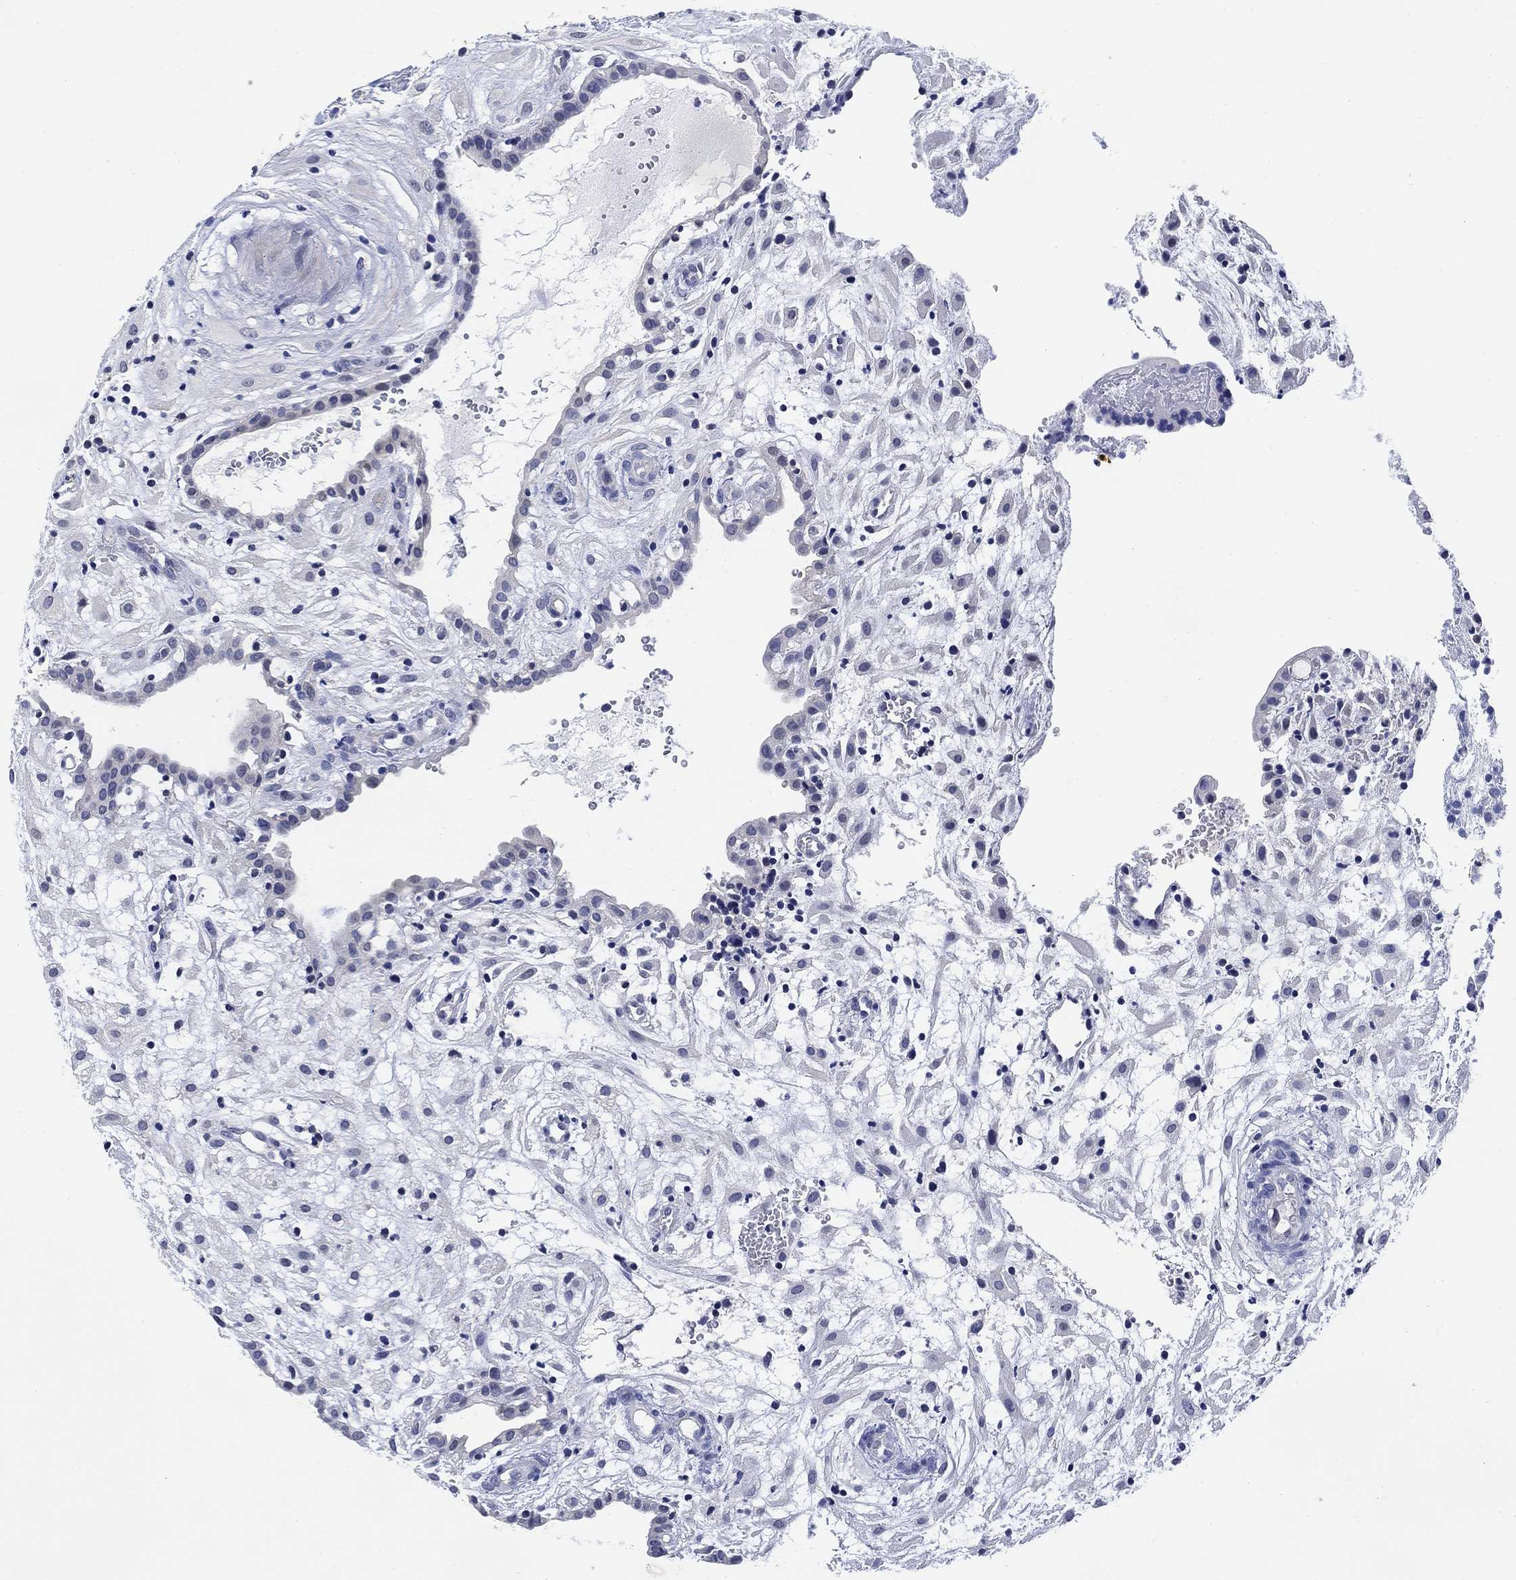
{"staining": {"intensity": "negative", "quantity": "none", "location": "none"}, "tissue": "placenta", "cell_type": "Decidual cells", "image_type": "normal", "snomed": [{"axis": "morphology", "description": "Normal tissue, NOS"}, {"axis": "topography", "description": "Placenta"}], "caption": "This is an immunohistochemistry (IHC) image of normal human placenta. There is no positivity in decidual cells.", "gene": "DAZL", "patient": {"sex": "female", "age": 24}}